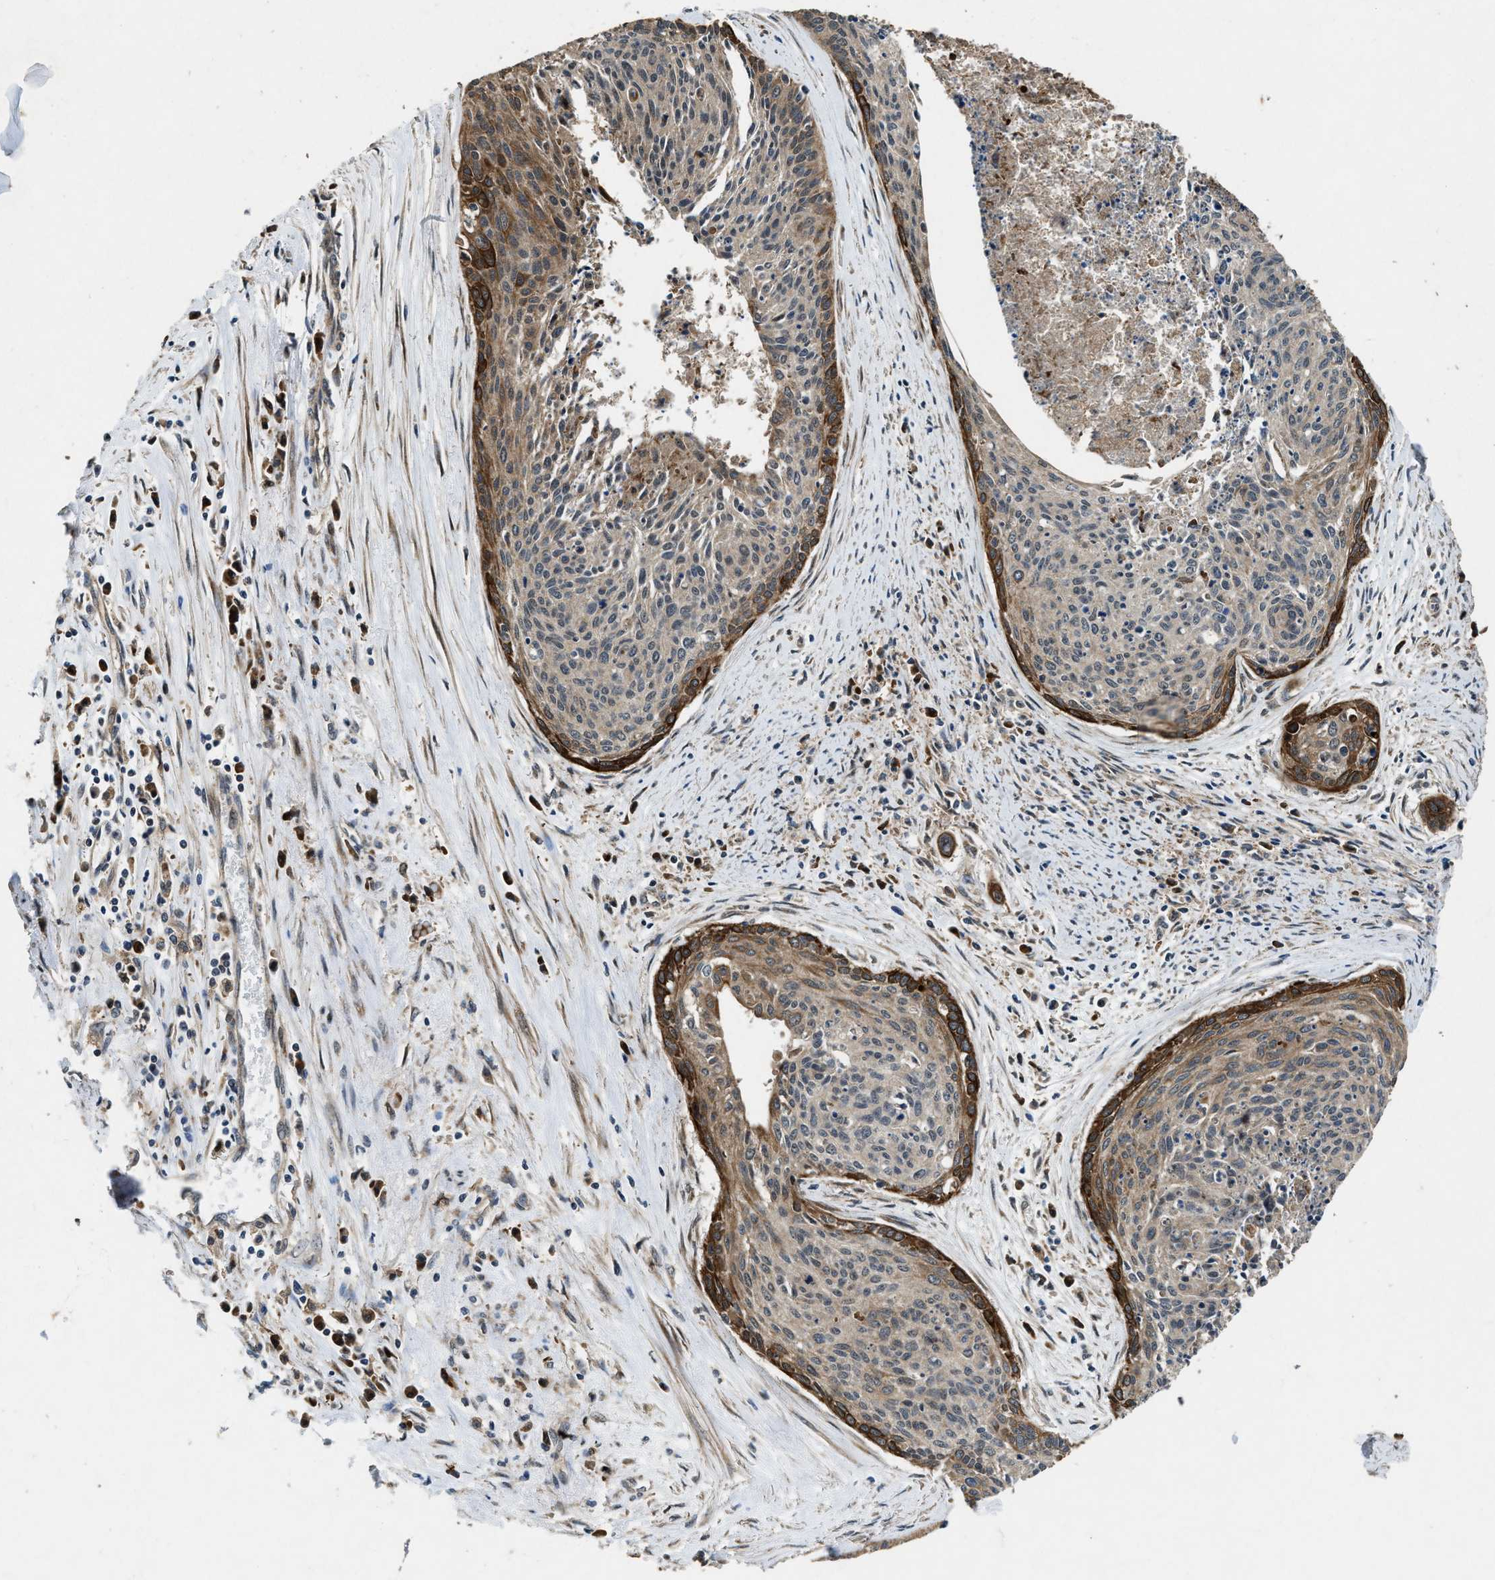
{"staining": {"intensity": "strong", "quantity": "25%-75%", "location": "cytoplasmic/membranous"}, "tissue": "cervical cancer", "cell_type": "Tumor cells", "image_type": "cancer", "snomed": [{"axis": "morphology", "description": "Squamous cell carcinoma, NOS"}, {"axis": "topography", "description": "Cervix"}], "caption": "Cervical cancer was stained to show a protein in brown. There is high levels of strong cytoplasmic/membranous expression in approximately 25%-75% of tumor cells. The protein is shown in brown color, while the nuclei are stained blue.", "gene": "LRRC72", "patient": {"sex": "female", "age": 55}}